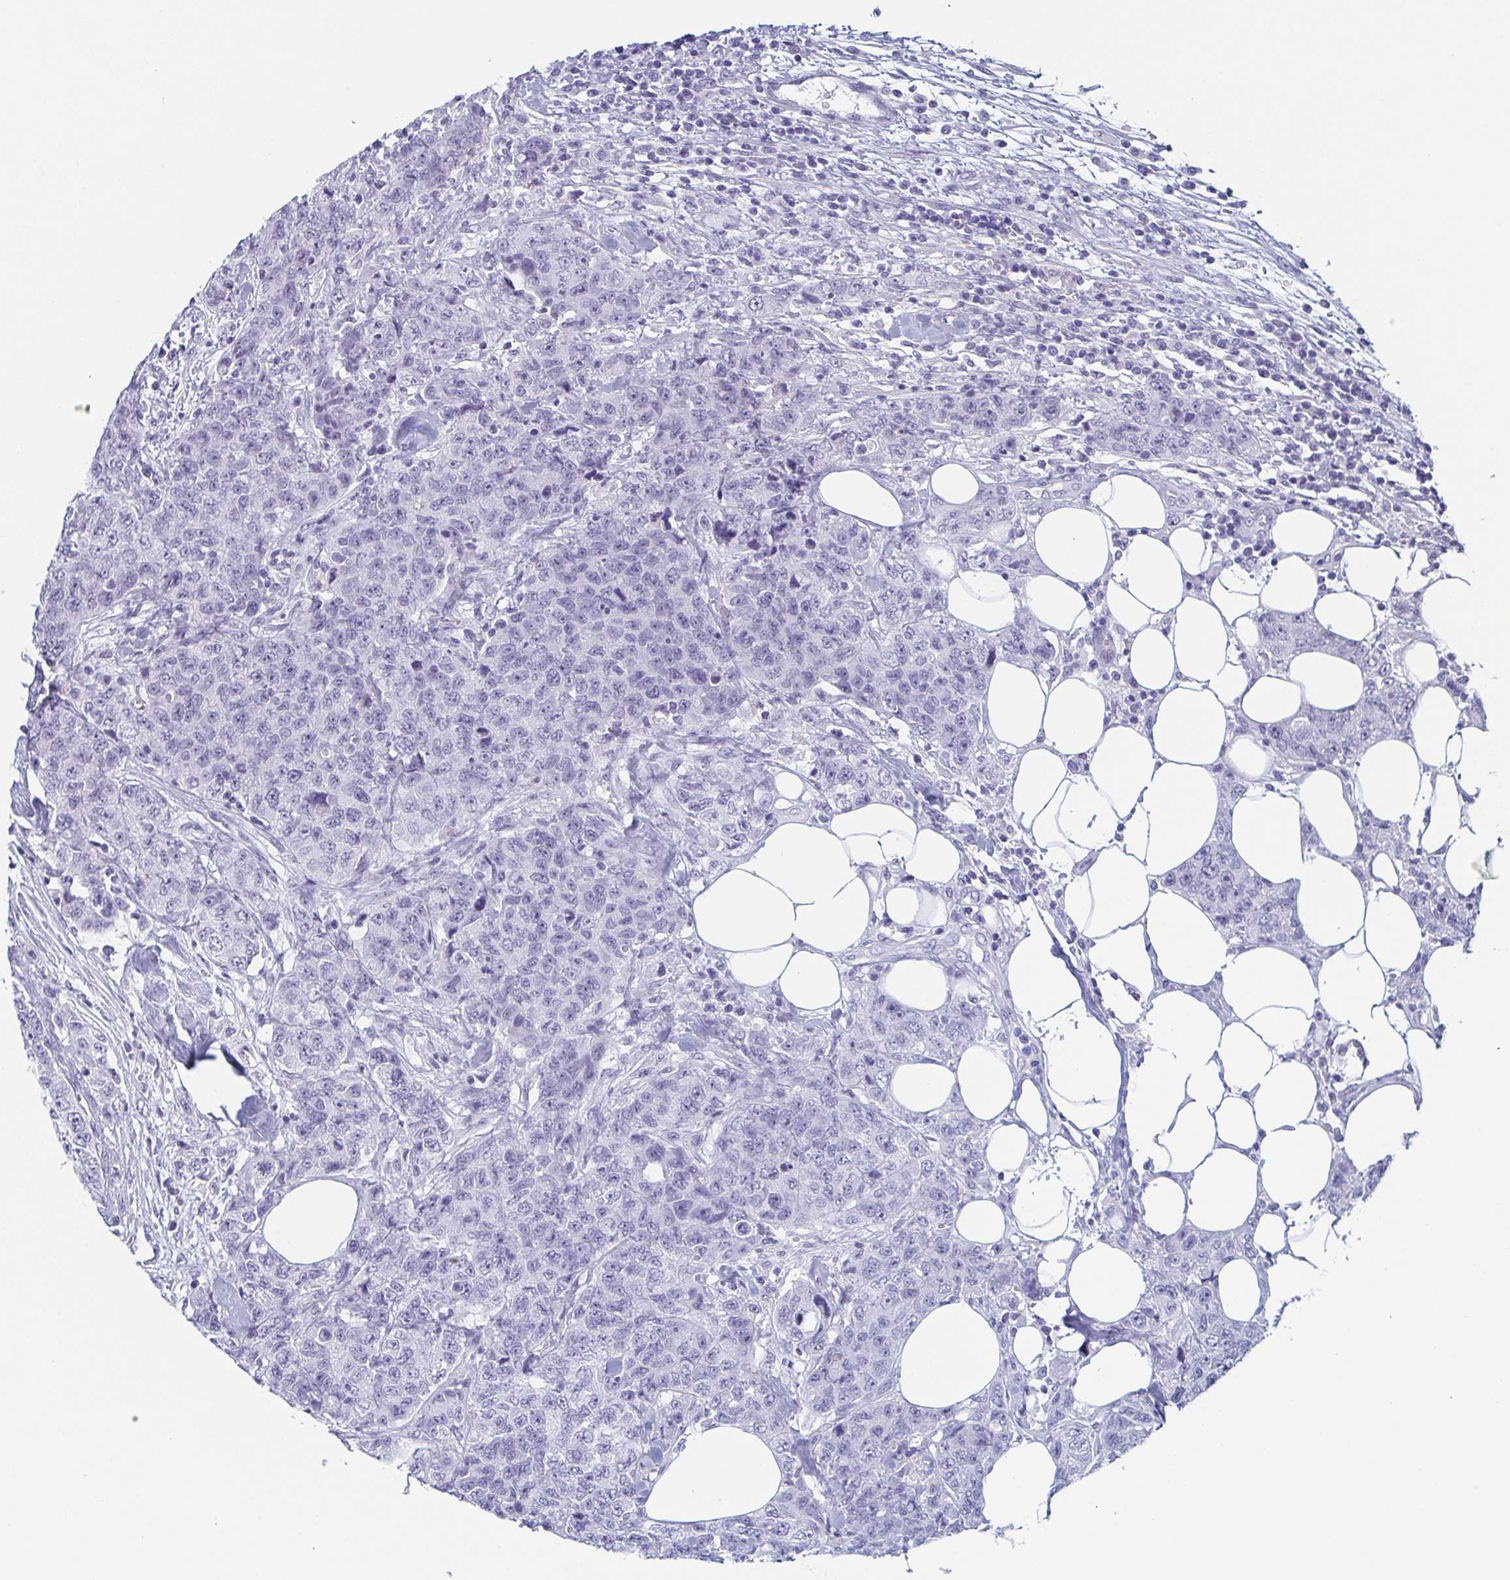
{"staining": {"intensity": "negative", "quantity": "none", "location": "none"}, "tissue": "urothelial cancer", "cell_type": "Tumor cells", "image_type": "cancer", "snomed": [{"axis": "morphology", "description": "Urothelial carcinoma, High grade"}, {"axis": "topography", "description": "Urinary bladder"}], "caption": "Immunohistochemical staining of human urothelial cancer demonstrates no significant positivity in tumor cells. The staining was performed using DAB (3,3'-diaminobenzidine) to visualize the protein expression in brown, while the nuclei were stained in blue with hematoxylin (Magnification: 20x).", "gene": "REG4", "patient": {"sex": "female", "age": 78}}